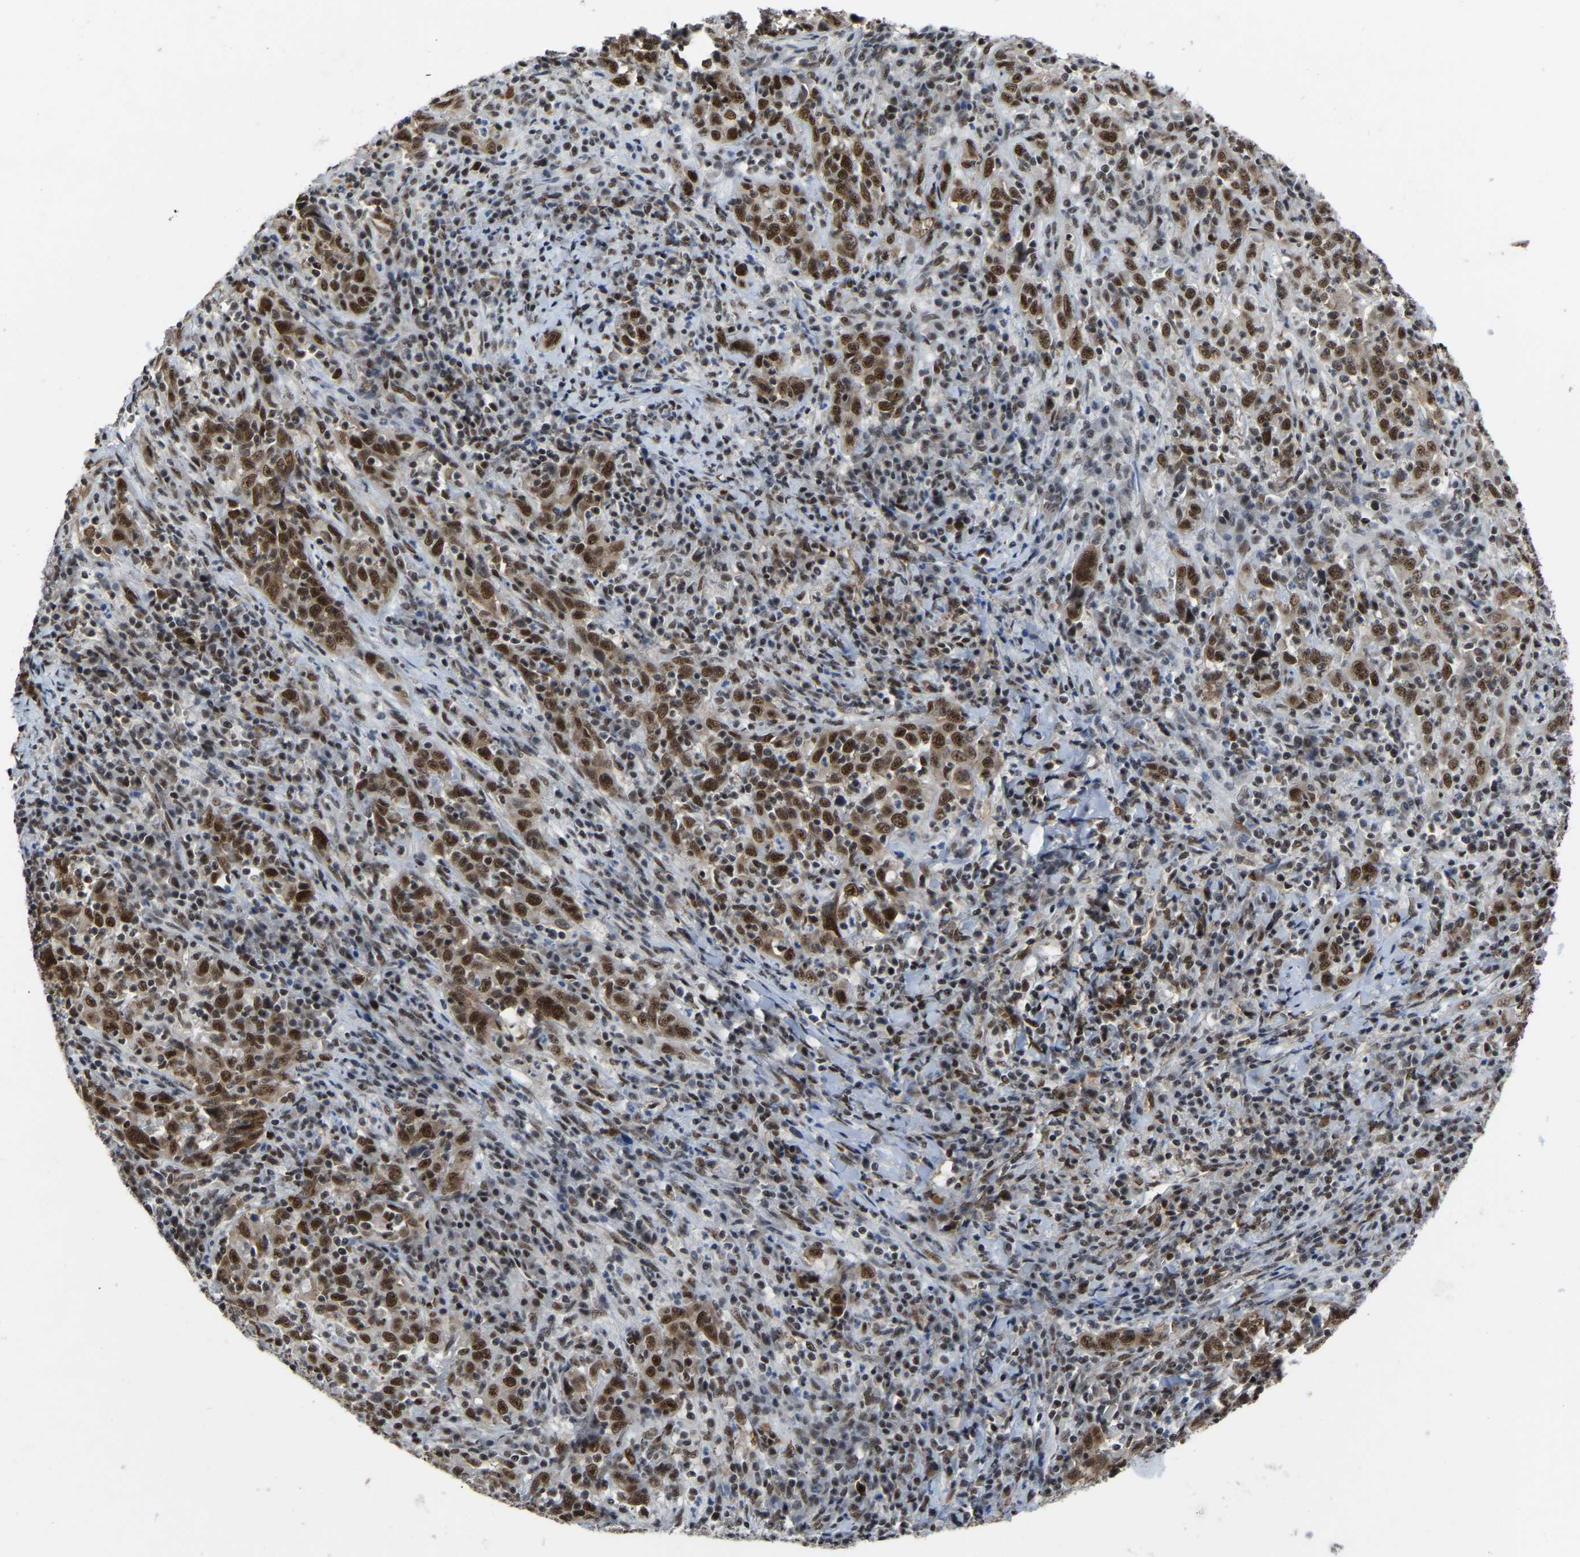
{"staining": {"intensity": "strong", "quantity": ">75%", "location": "nuclear"}, "tissue": "cervical cancer", "cell_type": "Tumor cells", "image_type": "cancer", "snomed": [{"axis": "morphology", "description": "Squamous cell carcinoma, NOS"}, {"axis": "topography", "description": "Cervix"}], "caption": "The photomicrograph demonstrates a brown stain indicating the presence of a protein in the nuclear of tumor cells in cervical cancer (squamous cell carcinoma). The protein is shown in brown color, while the nuclei are stained blue.", "gene": "DDX5", "patient": {"sex": "female", "age": 46}}